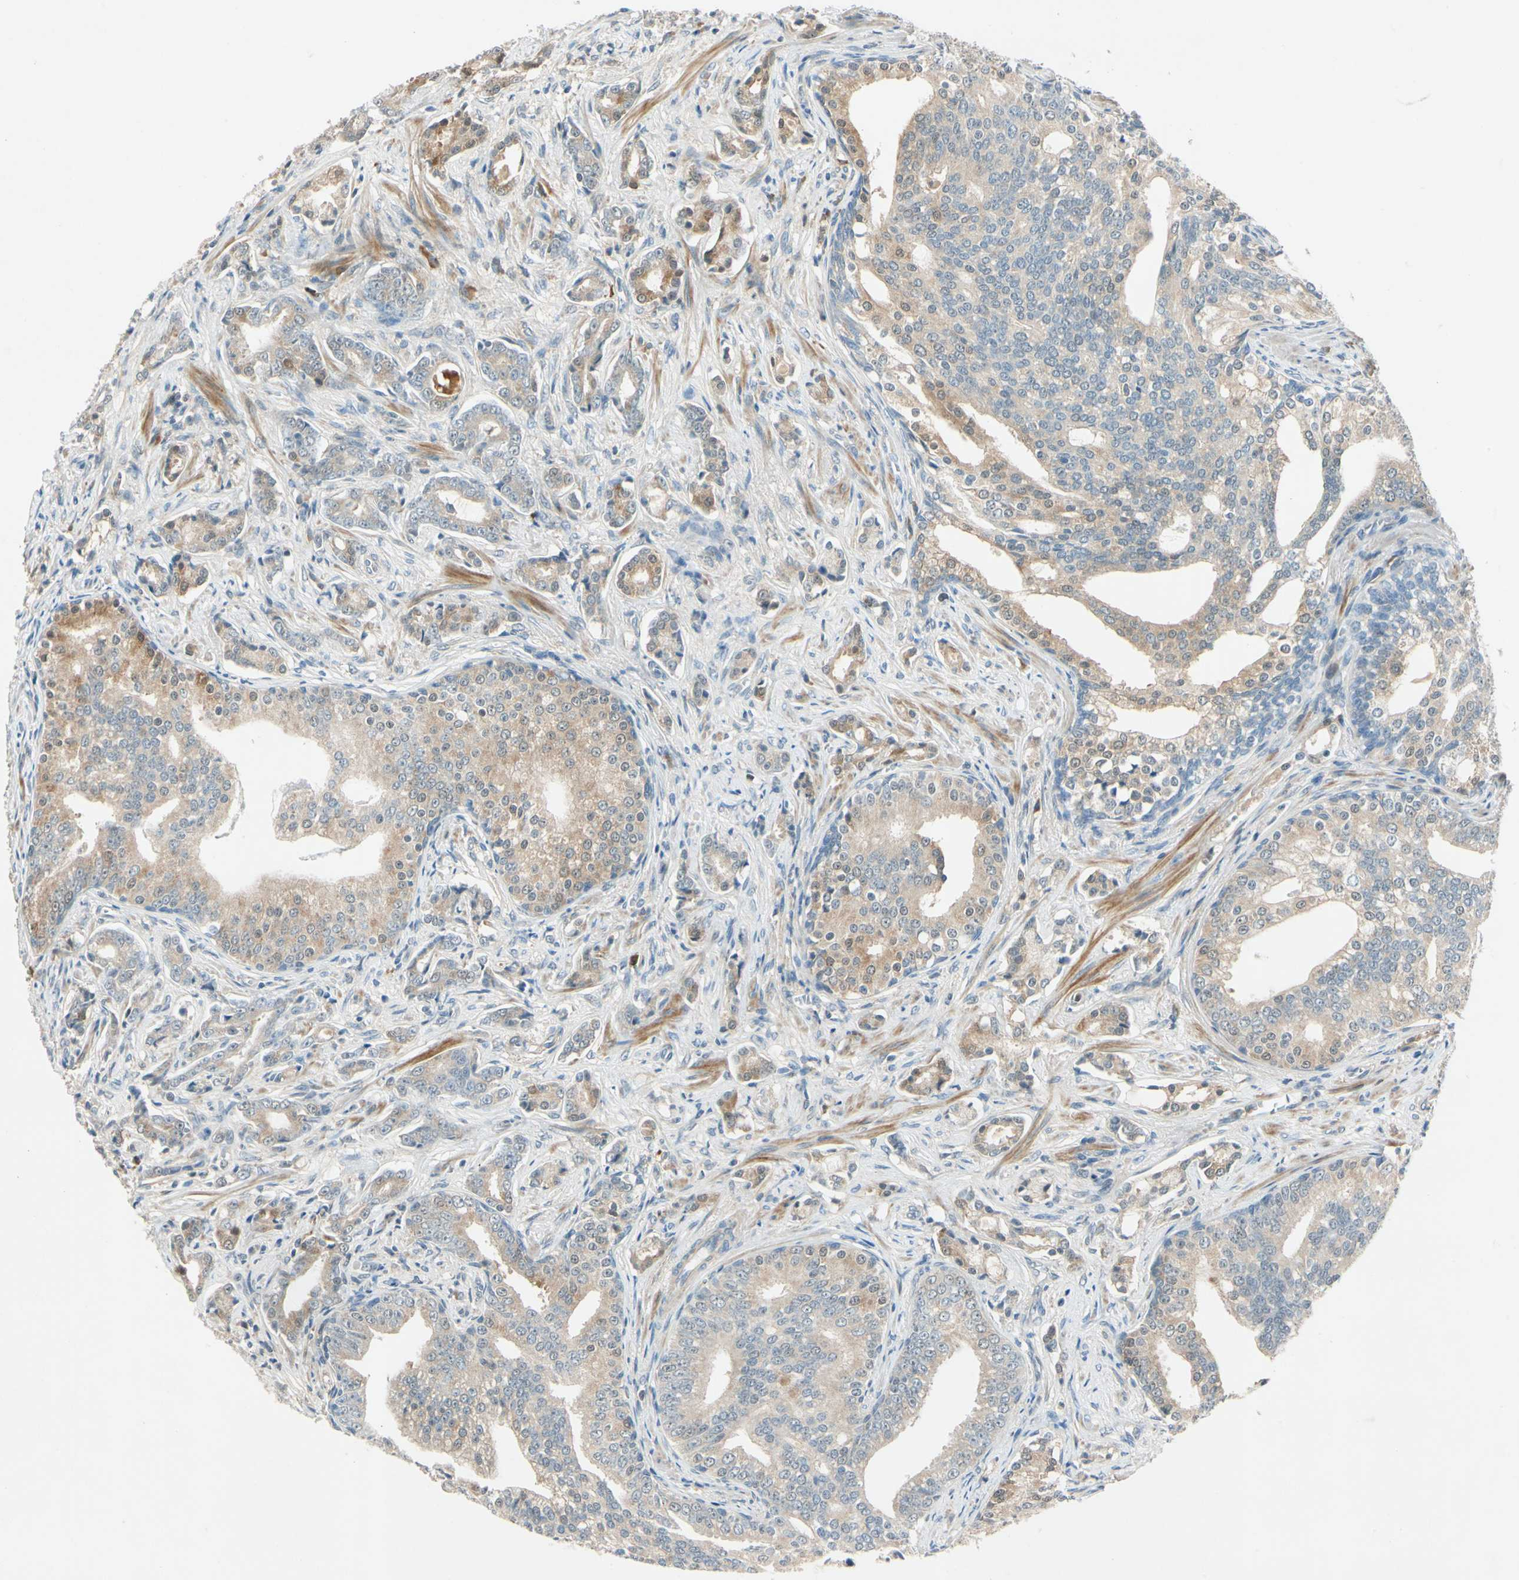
{"staining": {"intensity": "moderate", "quantity": ">75%", "location": "cytoplasmic/membranous"}, "tissue": "prostate cancer", "cell_type": "Tumor cells", "image_type": "cancer", "snomed": [{"axis": "morphology", "description": "Adenocarcinoma, Low grade"}, {"axis": "topography", "description": "Prostate"}], "caption": "Moderate cytoplasmic/membranous protein expression is identified in about >75% of tumor cells in prostate cancer.", "gene": "WIPI1", "patient": {"sex": "male", "age": 58}}